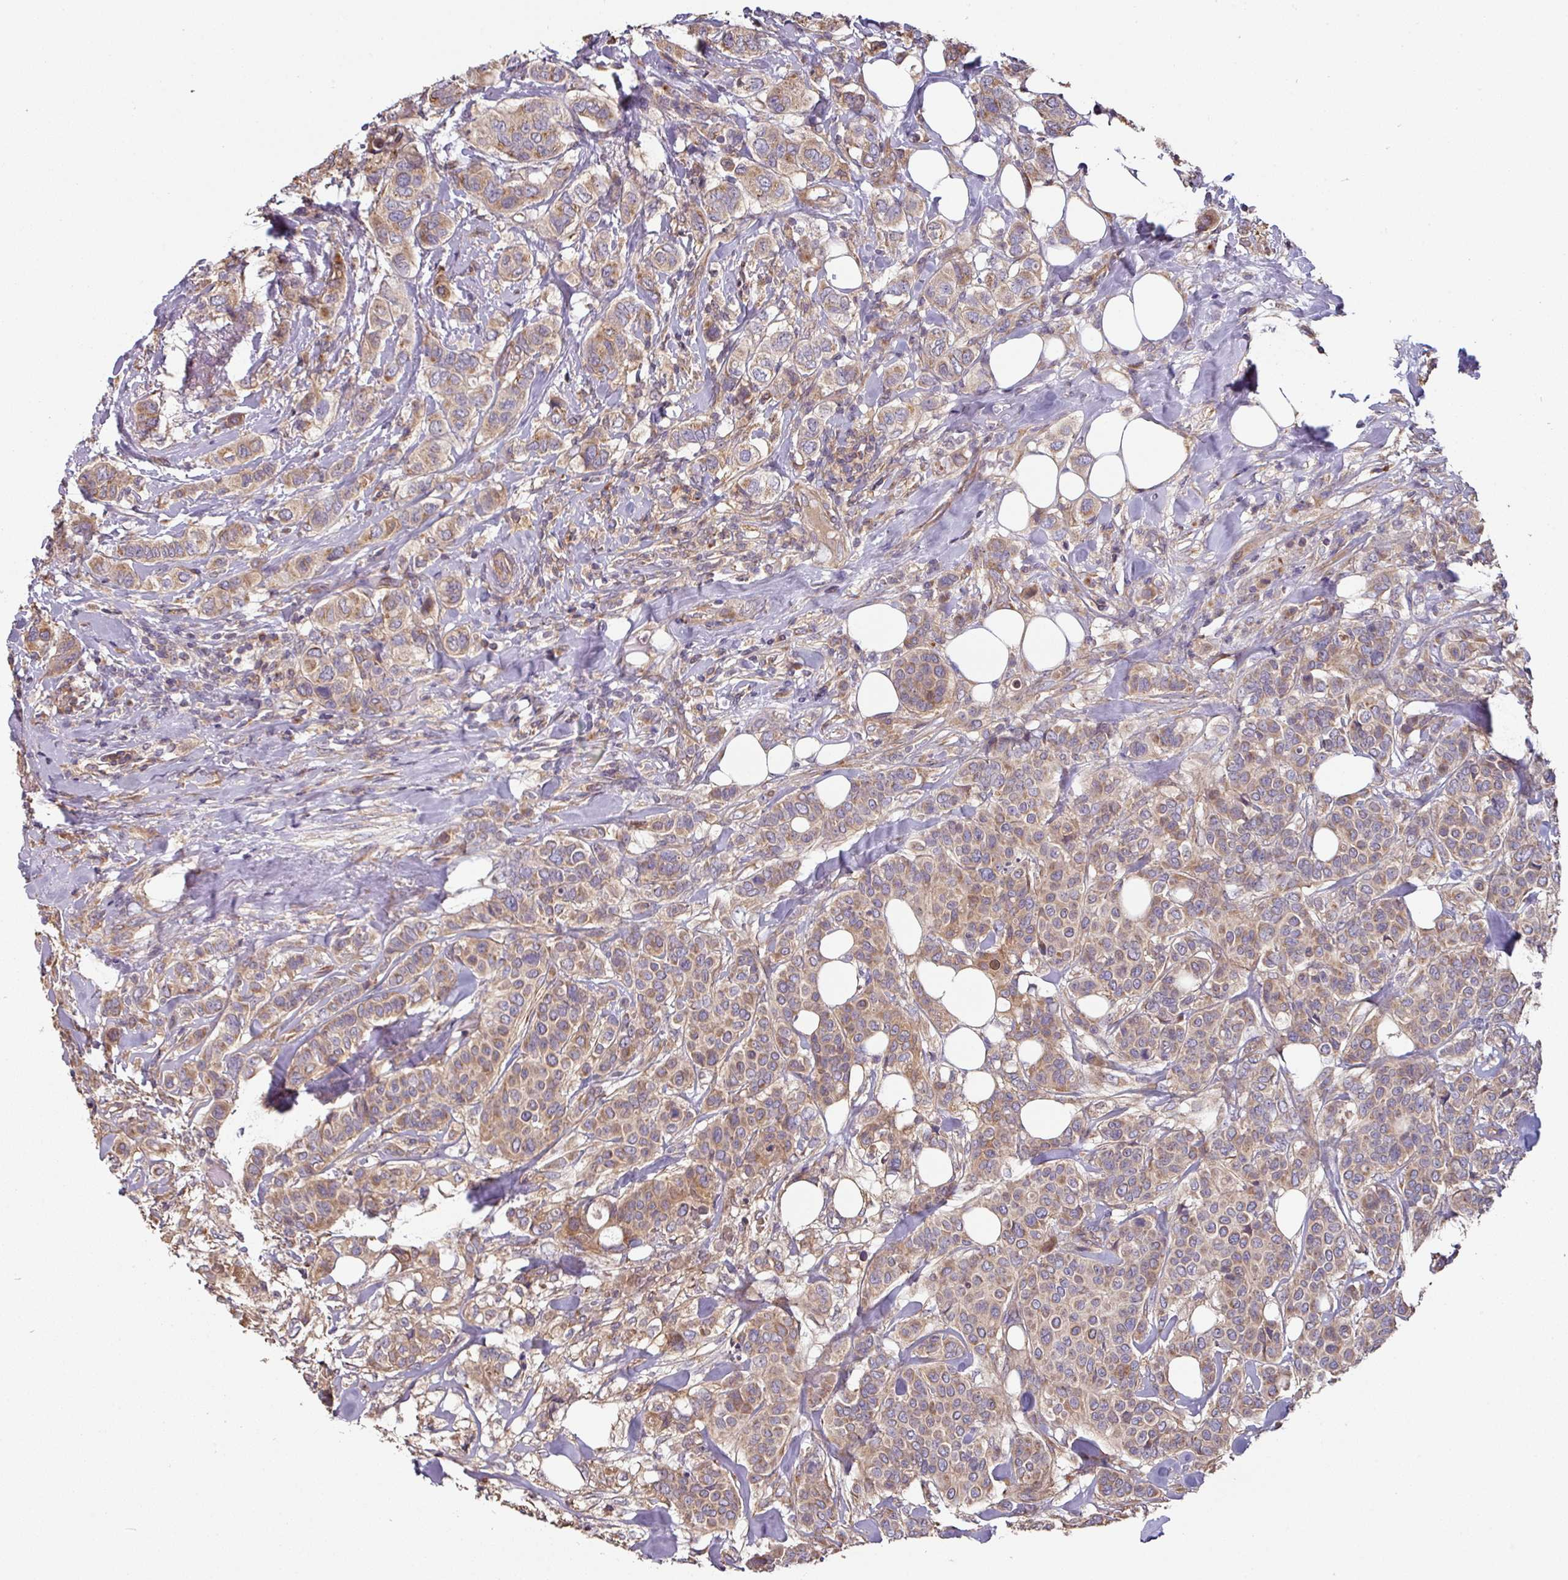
{"staining": {"intensity": "moderate", "quantity": ">75%", "location": "cytoplasmic/membranous"}, "tissue": "breast cancer", "cell_type": "Tumor cells", "image_type": "cancer", "snomed": [{"axis": "morphology", "description": "Lobular carcinoma"}, {"axis": "topography", "description": "Breast"}], "caption": "A histopathology image showing moderate cytoplasmic/membranous positivity in approximately >75% of tumor cells in breast lobular carcinoma, as visualized by brown immunohistochemical staining.", "gene": "SIK1", "patient": {"sex": "female", "age": 51}}